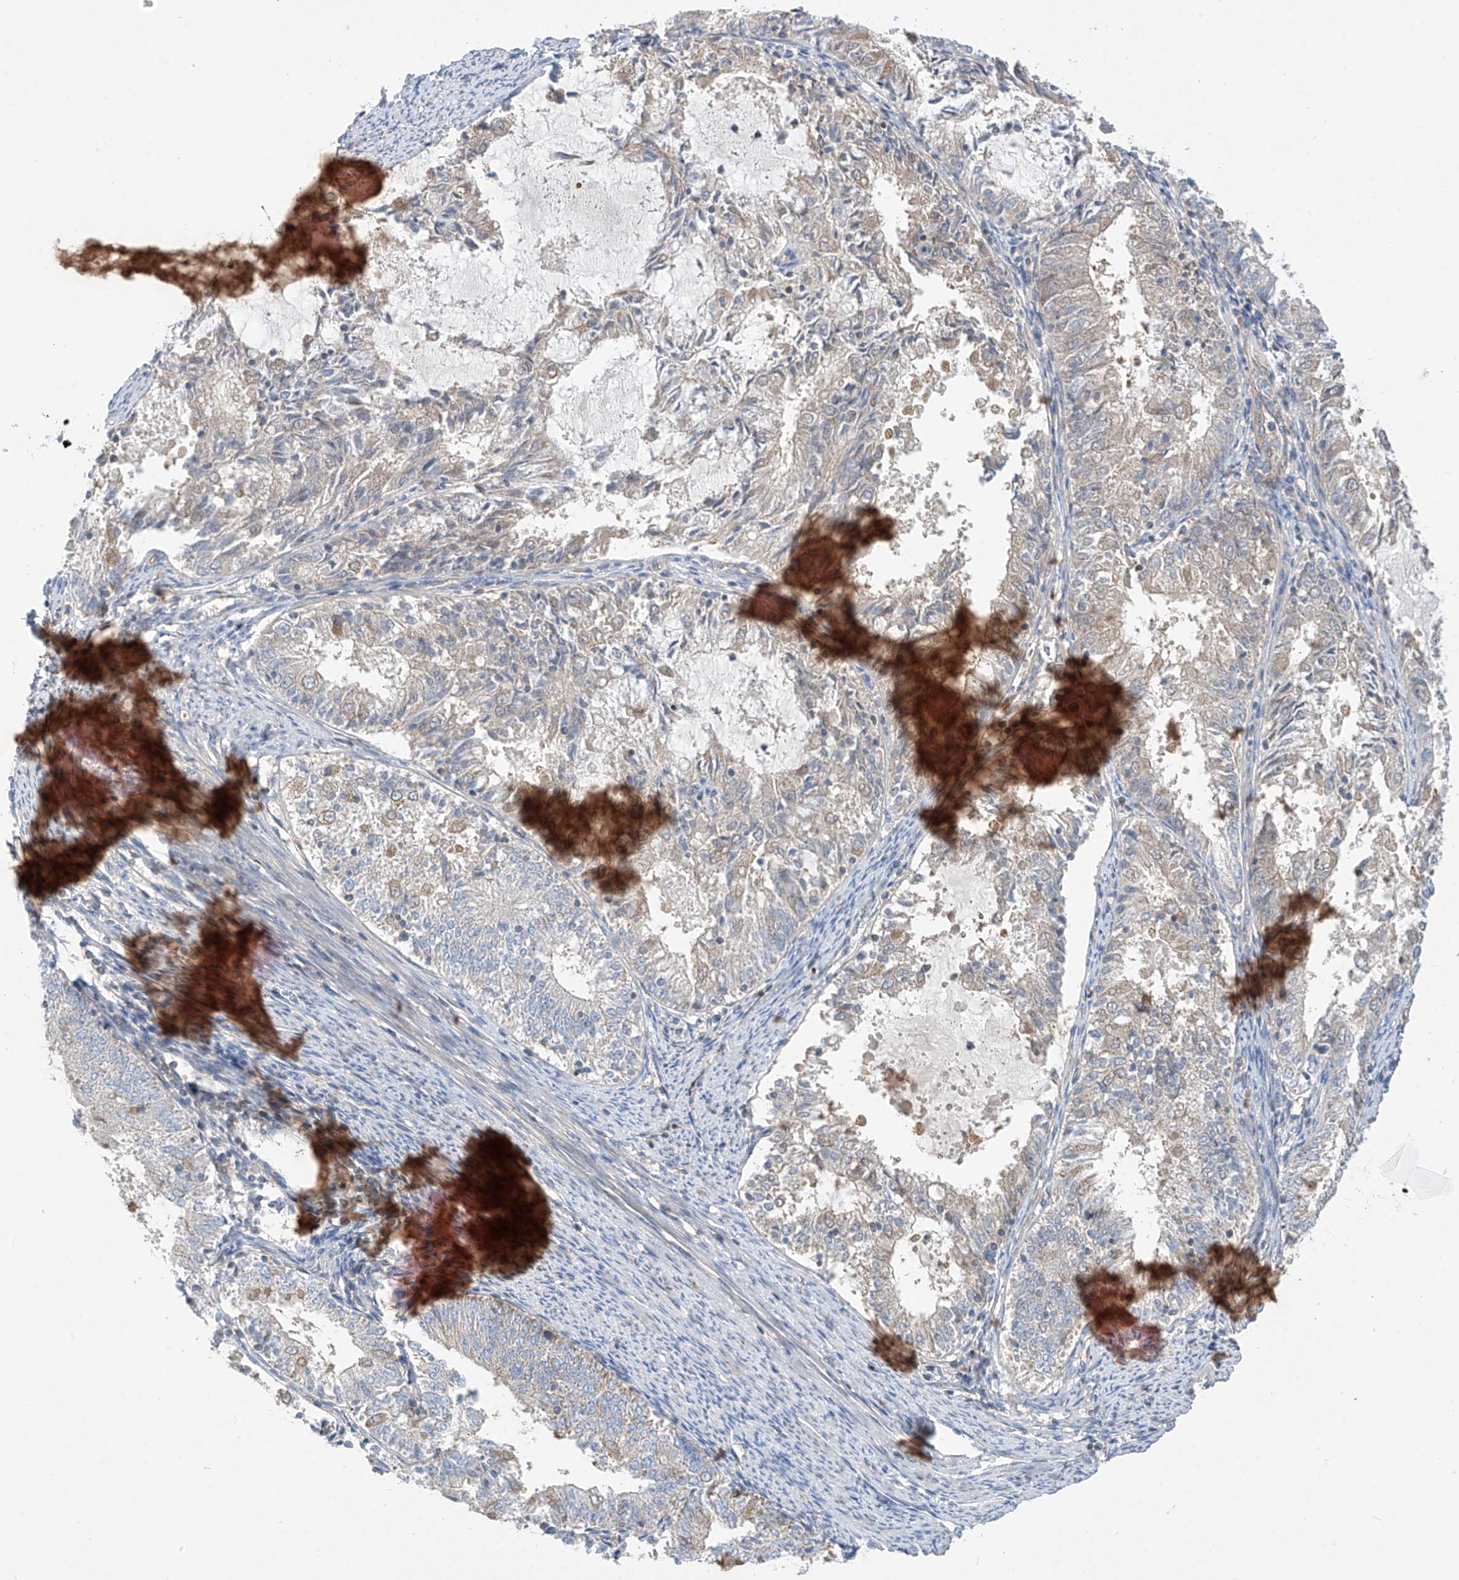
{"staining": {"intensity": "negative", "quantity": "none", "location": "none"}, "tissue": "endometrial cancer", "cell_type": "Tumor cells", "image_type": "cancer", "snomed": [{"axis": "morphology", "description": "Adenocarcinoma, NOS"}, {"axis": "topography", "description": "Endometrium"}], "caption": "Tumor cells show no significant protein staining in endometrial adenocarcinoma.", "gene": "IBA57", "patient": {"sex": "female", "age": 57}}